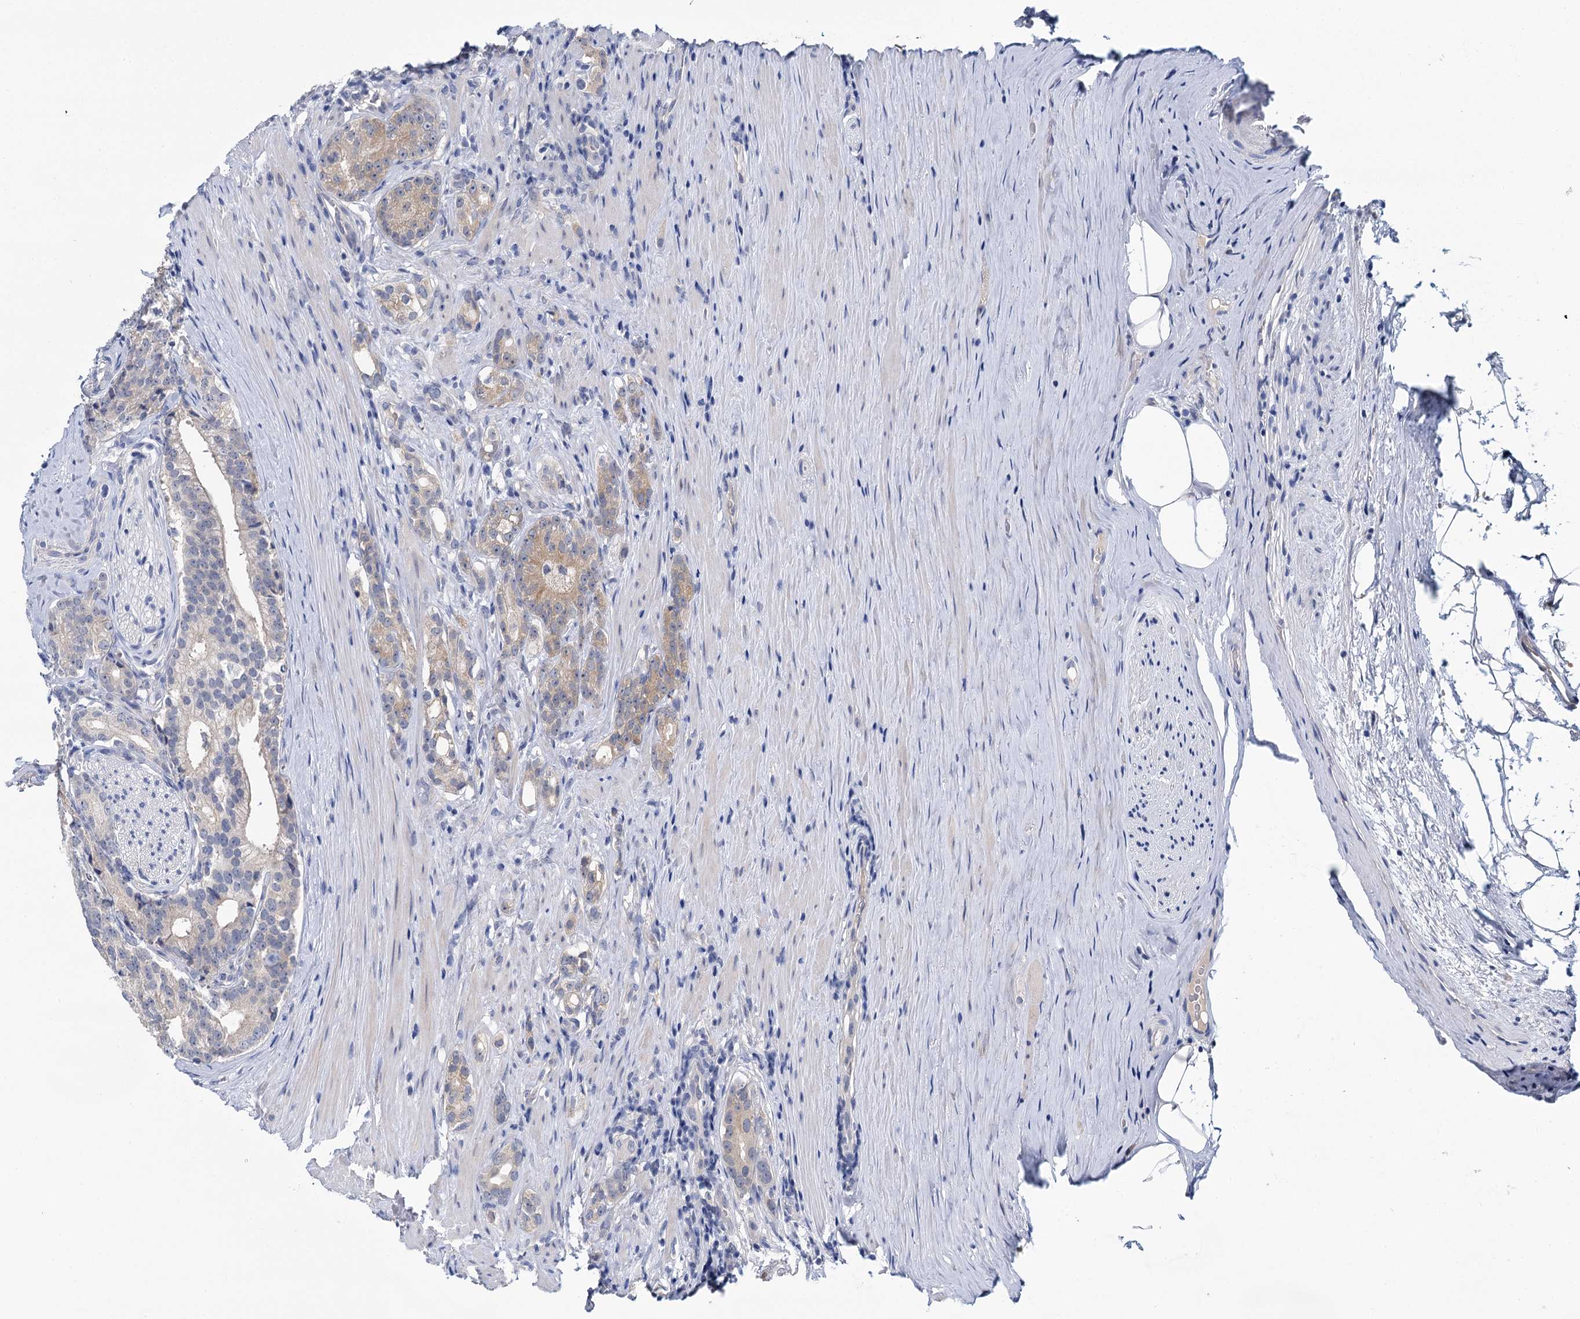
{"staining": {"intensity": "weak", "quantity": "<25%", "location": "cytoplasmic/membranous"}, "tissue": "prostate cancer", "cell_type": "Tumor cells", "image_type": "cancer", "snomed": [{"axis": "morphology", "description": "Adenocarcinoma, Low grade"}, {"axis": "topography", "description": "Prostate"}], "caption": "An image of human prostate adenocarcinoma (low-grade) is negative for staining in tumor cells. (Brightfield microscopy of DAB (3,3'-diaminobenzidine) immunohistochemistry (IHC) at high magnification).", "gene": "ANKRD42", "patient": {"sex": "male", "age": 71}}